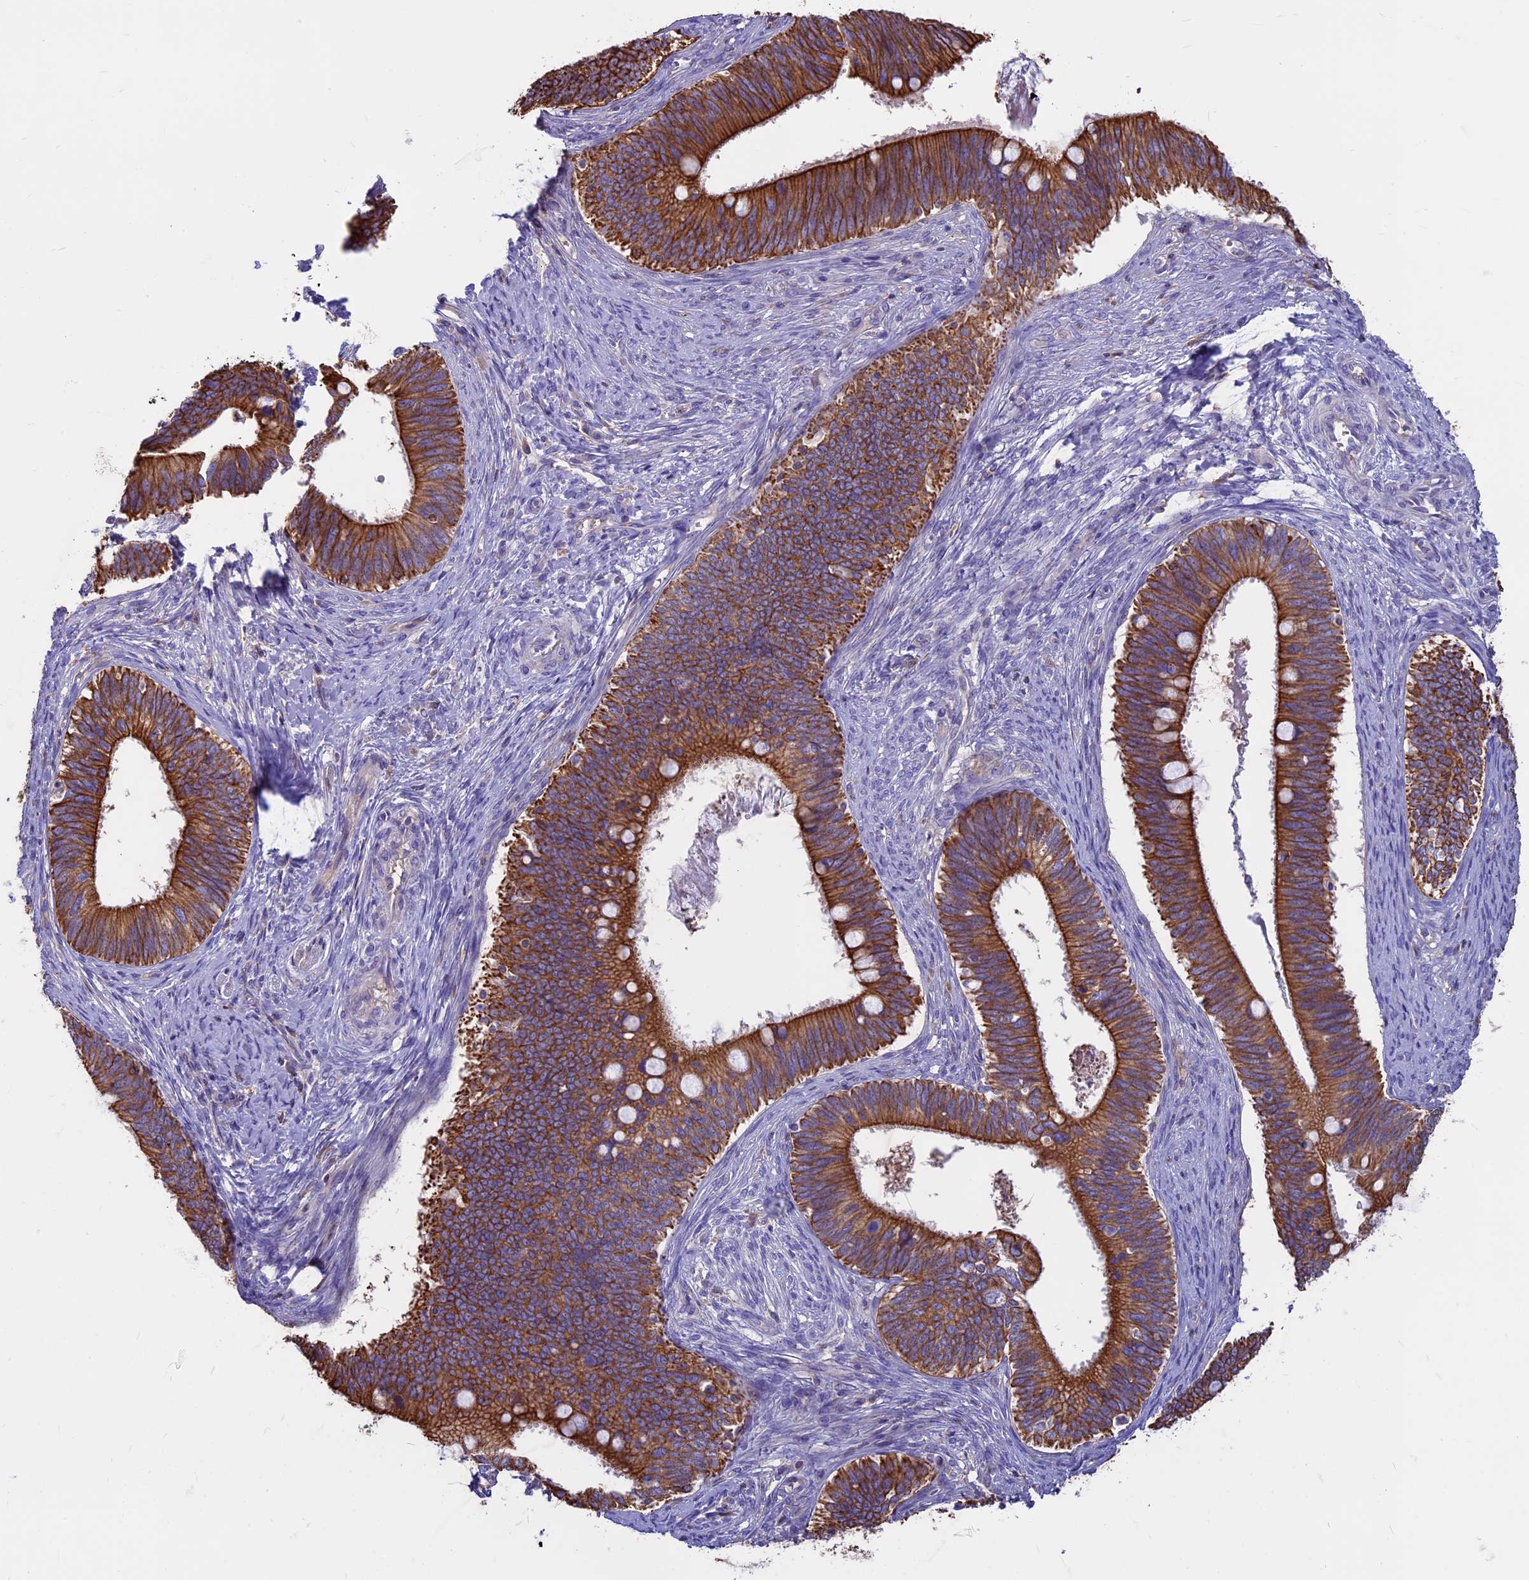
{"staining": {"intensity": "strong", "quantity": ">75%", "location": "cytoplasmic/membranous"}, "tissue": "cervical cancer", "cell_type": "Tumor cells", "image_type": "cancer", "snomed": [{"axis": "morphology", "description": "Adenocarcinoma, NOS"}, {"axis": "topography", "description": "Cervix"}], "caption": "Tumor cells reveal high levels of strong cytoplasmic/membranous expression in about >75% of cells in adenocarcinoma (cervical). (DAB (3,3'-diaminobenzidine) IHC with brightfield microscopy, high magnification).", "gene": "CDAN1", "patient": {"sex": "female", "age": 42}}